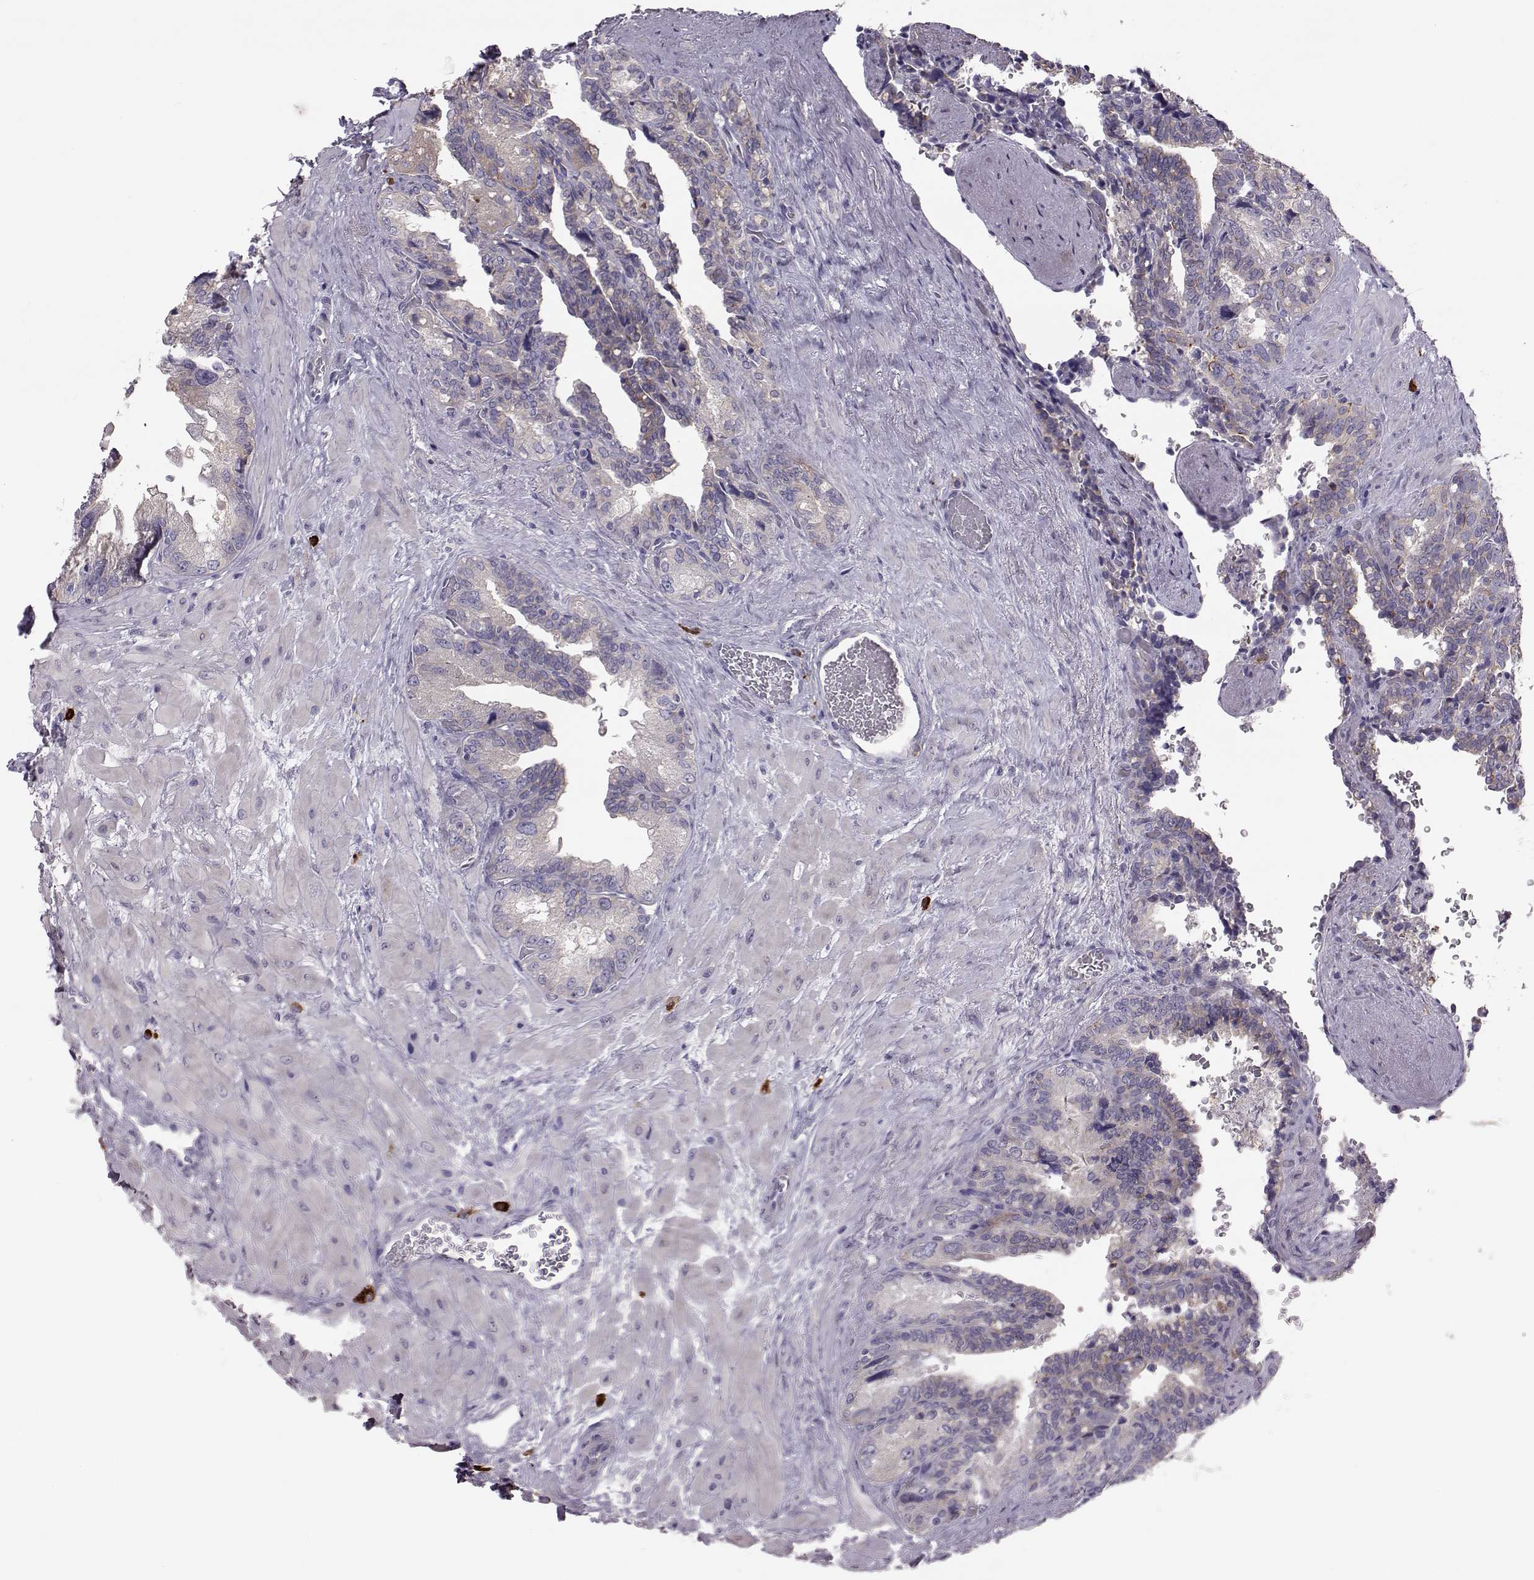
{"staining": {"intensity": "negative", "quantity": "none", "location": "none"}, "tissue": "seminal vesicle", "cell_type": "Glandular cells", "image_type": "normal", "snomed": [{"axis": "morphology", "description": "Normal tissue, NOS"}, {"axis": "topography", "description": "Seminal veicle"}], "caption": "Immunohistochemistry (IHC) histopathology image of unremarkable seminal vesicle: seminal vesicle stained with DAB (3,3'-diaminobenzidine) demonstrates no significant protein positivity in glandular cells.", "gene": "ADGRG5", "patient": {"sex": "male", "age": 69}}